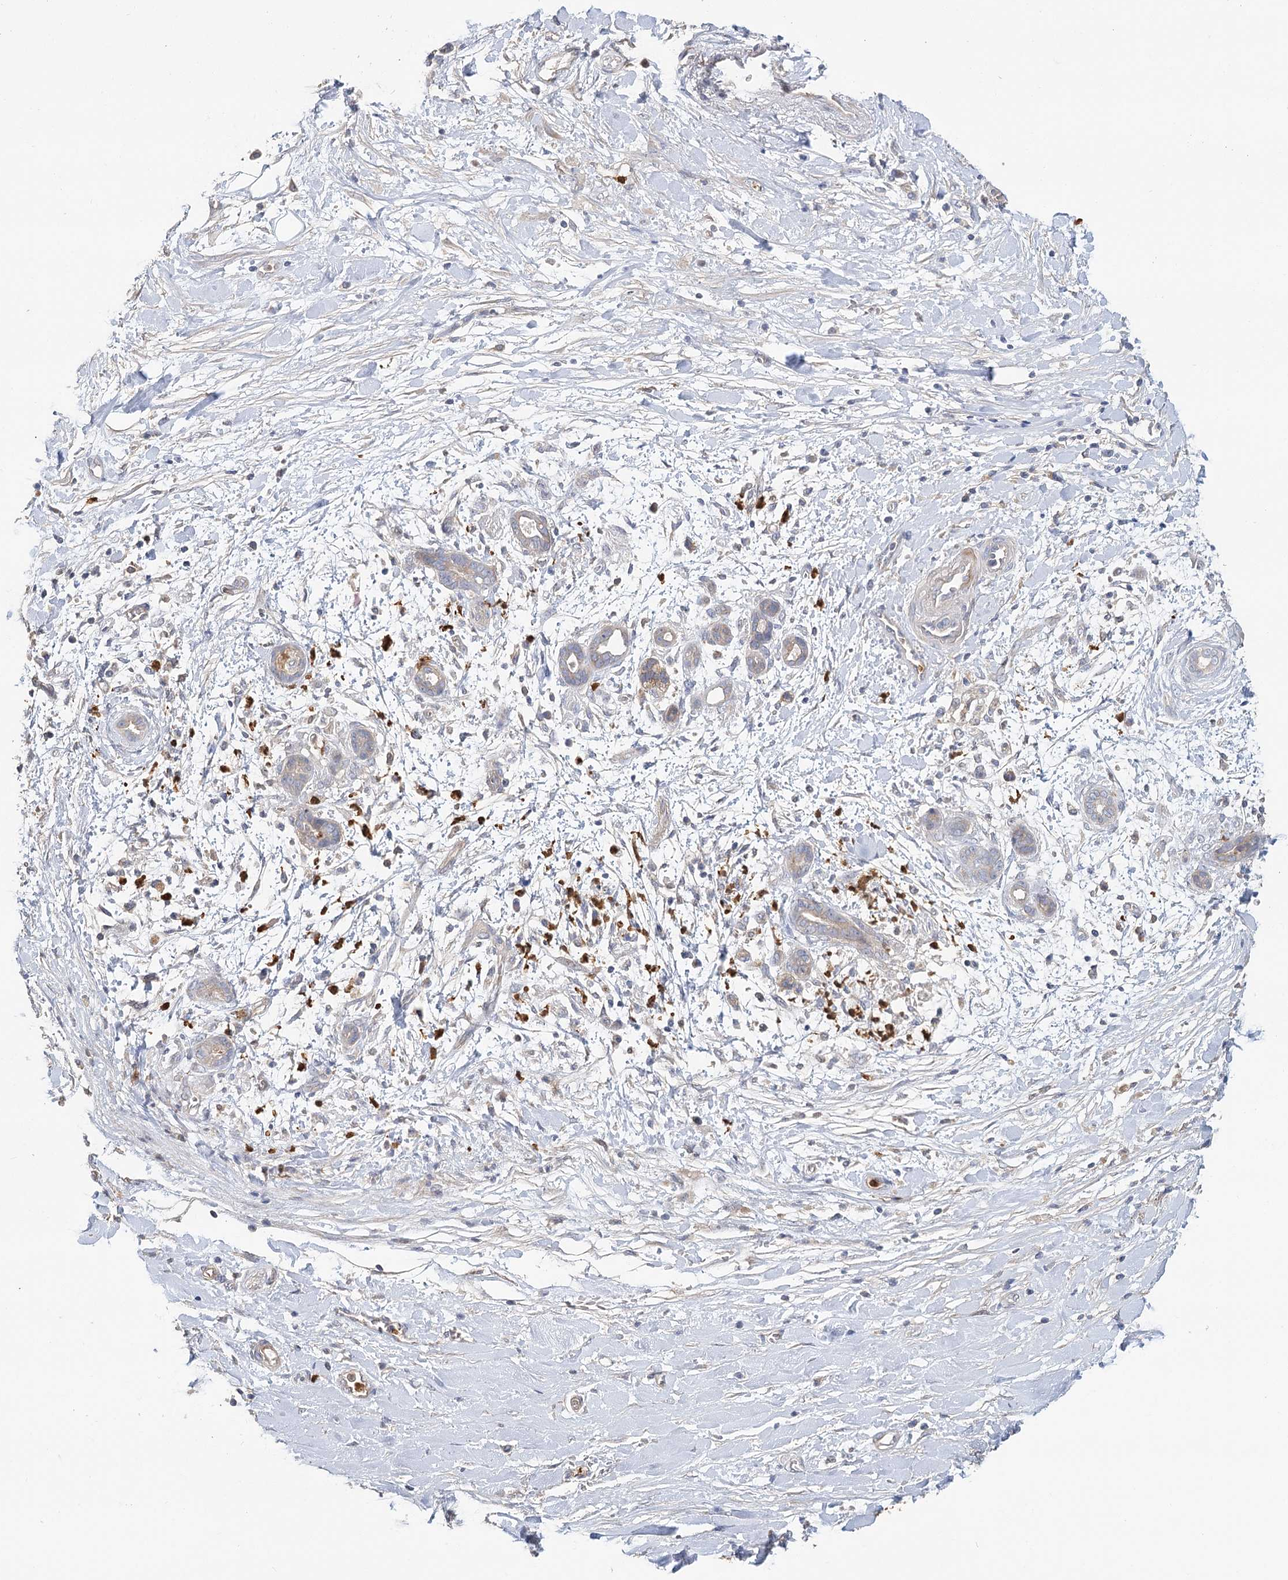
{"staining": {"intensity": "weak", "quantity": "<25%", "location": "cytoplasmic/membranous"}, "tissue": "pancreatic cancer", "cell_type": "Tumor cells", "image_type": "cancer", "snomed": [{"axis": "morphology", "description": "Adenocarcinoma, NOS"}, {"axis": "topography", "description": "Pancreas"}], "caption": "Immunohistochemical staining of pancreatic adenocarcinoma exhibits no significant positivity in tumor cells.", "gene": "EPB41L5", "patient": {"sex": "female", "age": 78}}